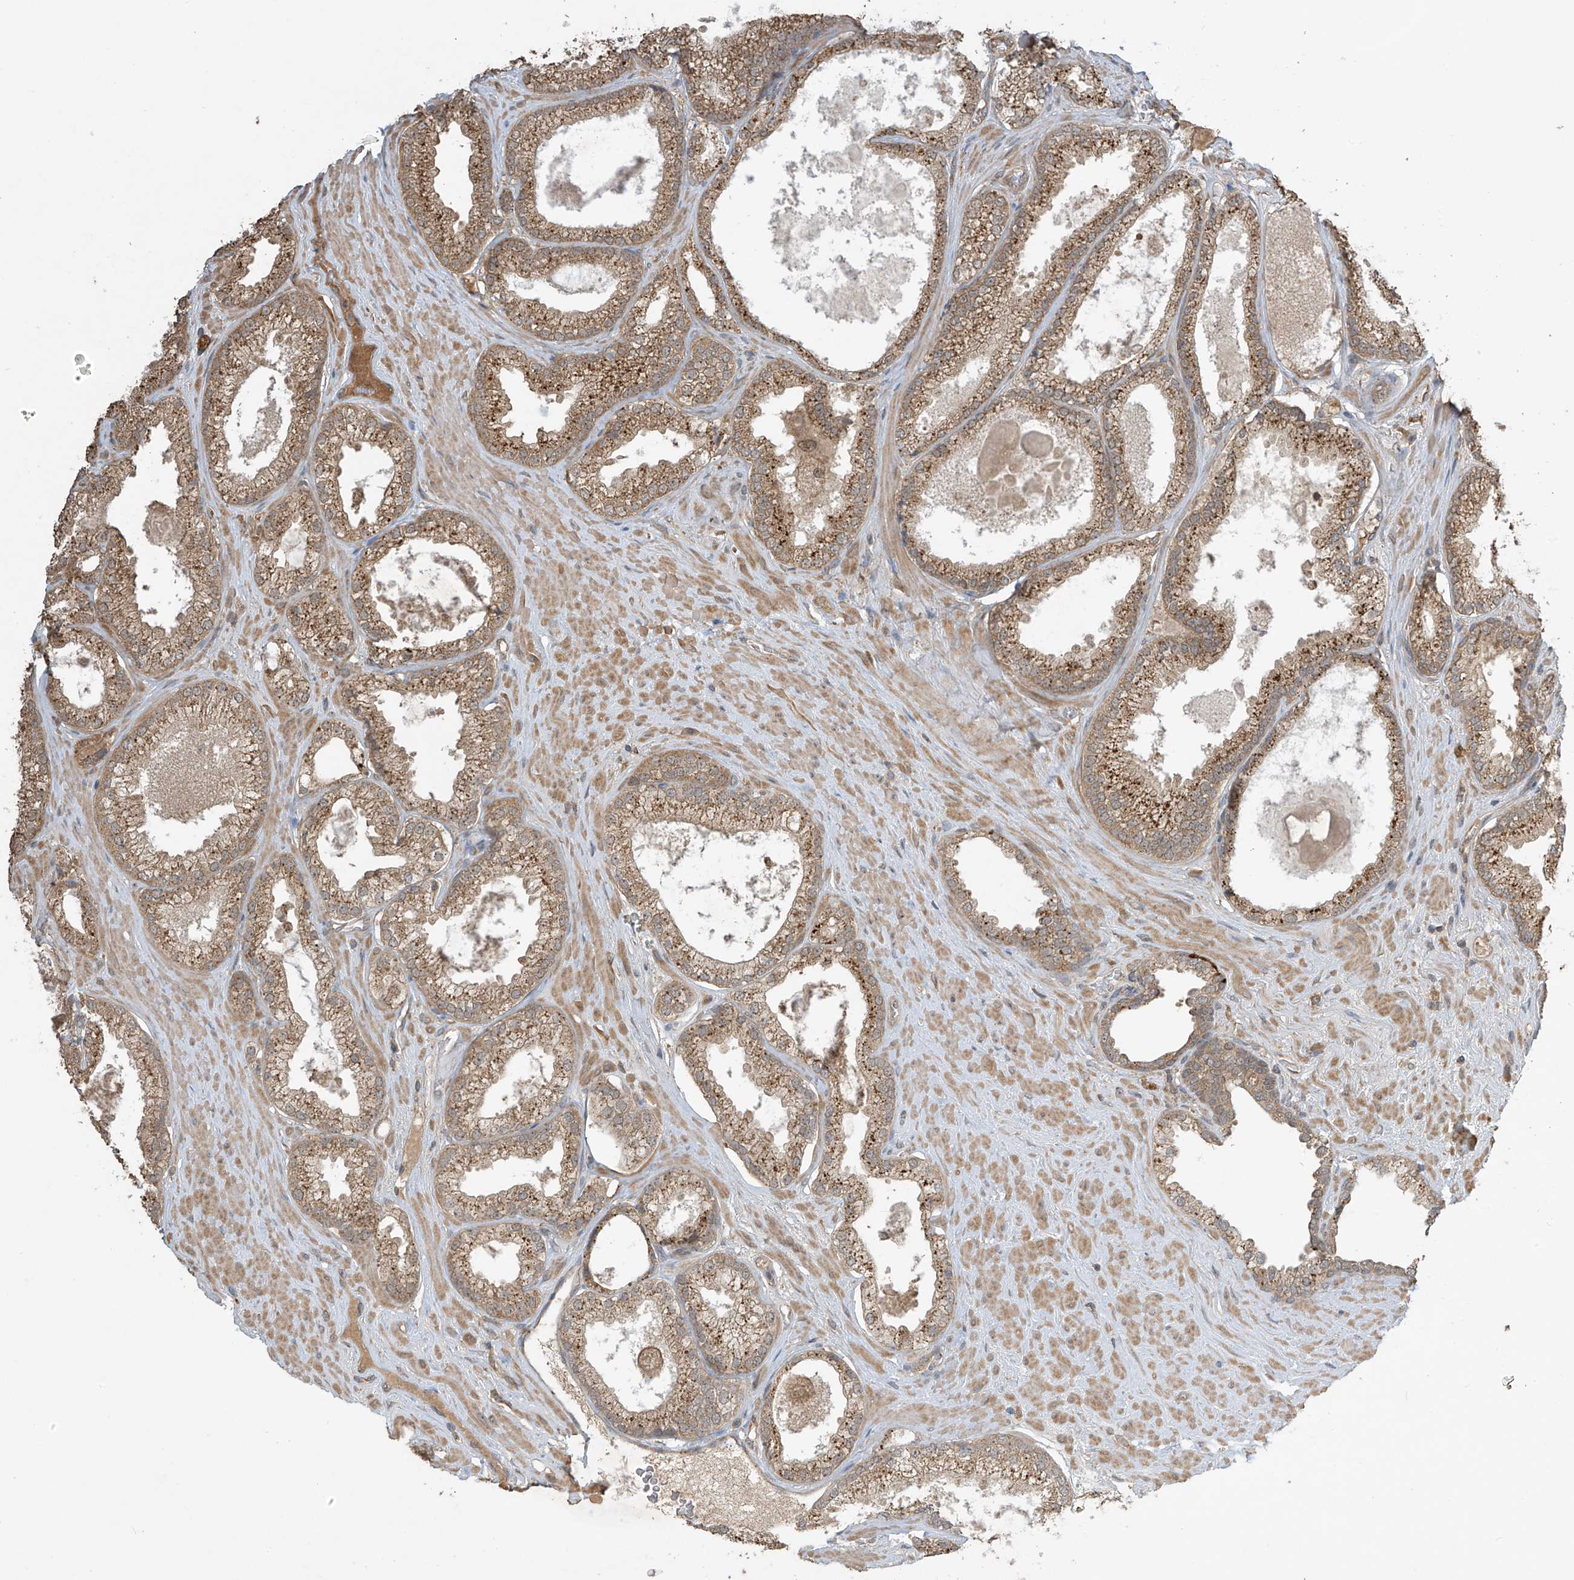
{"staining": {"intensity": "moderate", "quantity": ">75%", "location": "cytoplasmic/membranous"}, "tissue": "prostate cancer", "cell_type": "Tumor cells", "image_type": "cancer", "snomed": [{"axis": "morphology", "description": "Adenocarcinoma, Low grade"}, {"axis": "topography", "description": "Prostate"}], "caption": "Immunohistochemical staining of human low-grade adenocarcinoma (prostate) reveals medium levels of moderate cytoplasmic/membranous protein positivity in approximately >75% of tumor cells. Using DAB (brown) and hematoxylin (blue) stains, captured at high magnification using brightfield microscopy.", "gene": "SLFN14", "patient": {"sex": "male", "age": 62}}